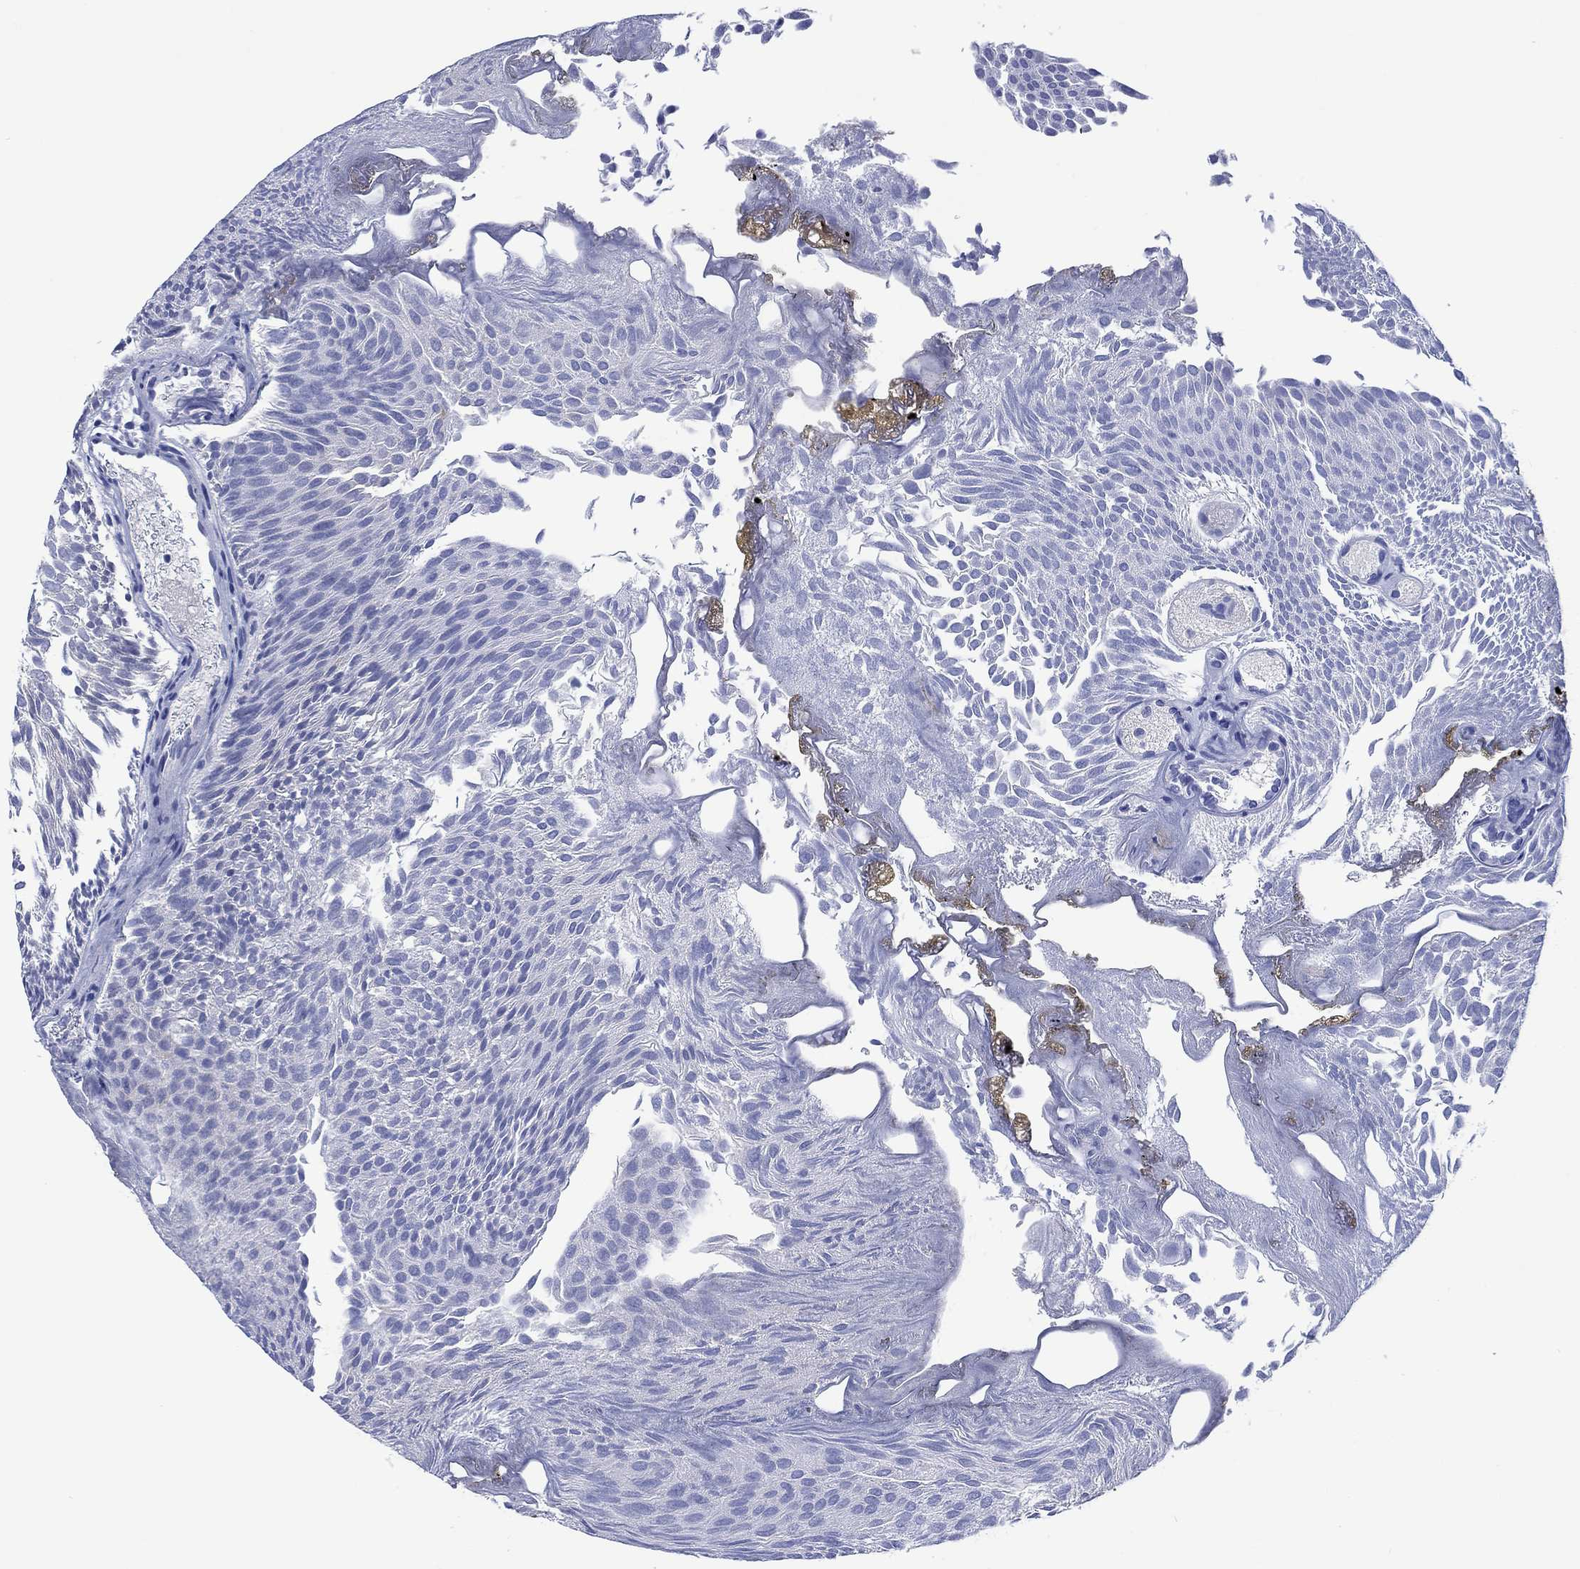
{"staining": {"intensity": "negative", "quantity": "none", "location": "none"}, "tissue": "urothelial cancer", "cell_type": "Tumor cells", "image_type": "cancer", "snomed": [{"axis": "morphology", "description": "Urothelial carcinoma, Low grade"}, {"axis": "topography", "description": "Urinary bladder"}], "caption": "Tumor cells show no significant expression in urothelial carcinoma (low-grade).", "gene": "CACNG3", "patient": {"sex": "male", "age": 52}}